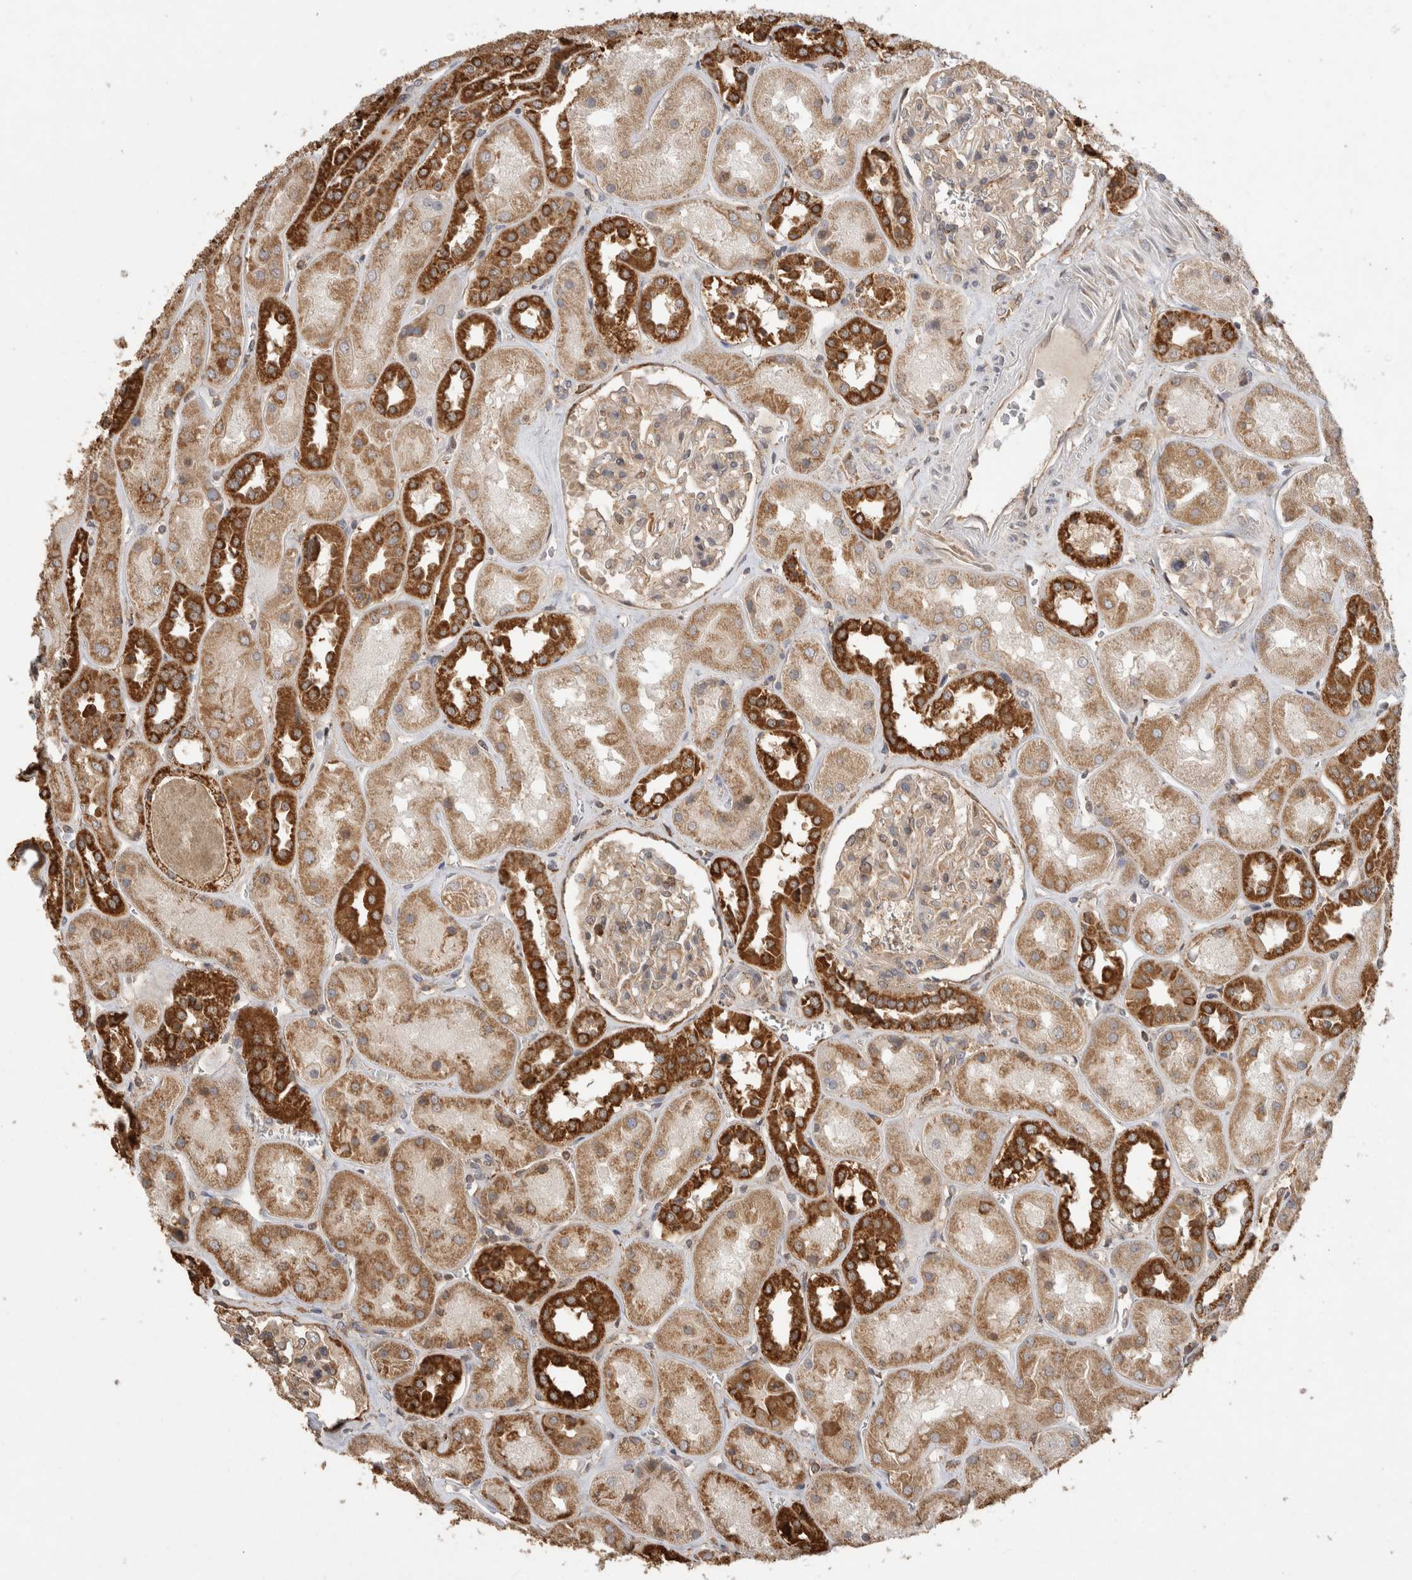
{"staining": {"intensity": "weak", "quantity": ">75%", "location": "cytoplasmic/membranous"}, "tissue": "kidney", "cell_type": "Cells in glomeruli", "image_type": "normal", "snomed": [{"axis": "morphology", "description": "Normal tissue, NOS"}, {"axis": "topography", "description": "Kidney"}], "caption": "Cells in glomeruli reveal weak cytoplasmic/membranous staining in approximately >75% of cells in normal kidney.", "gene": "IMMP2L", "patient": {"sex": "male", "age": 70}}